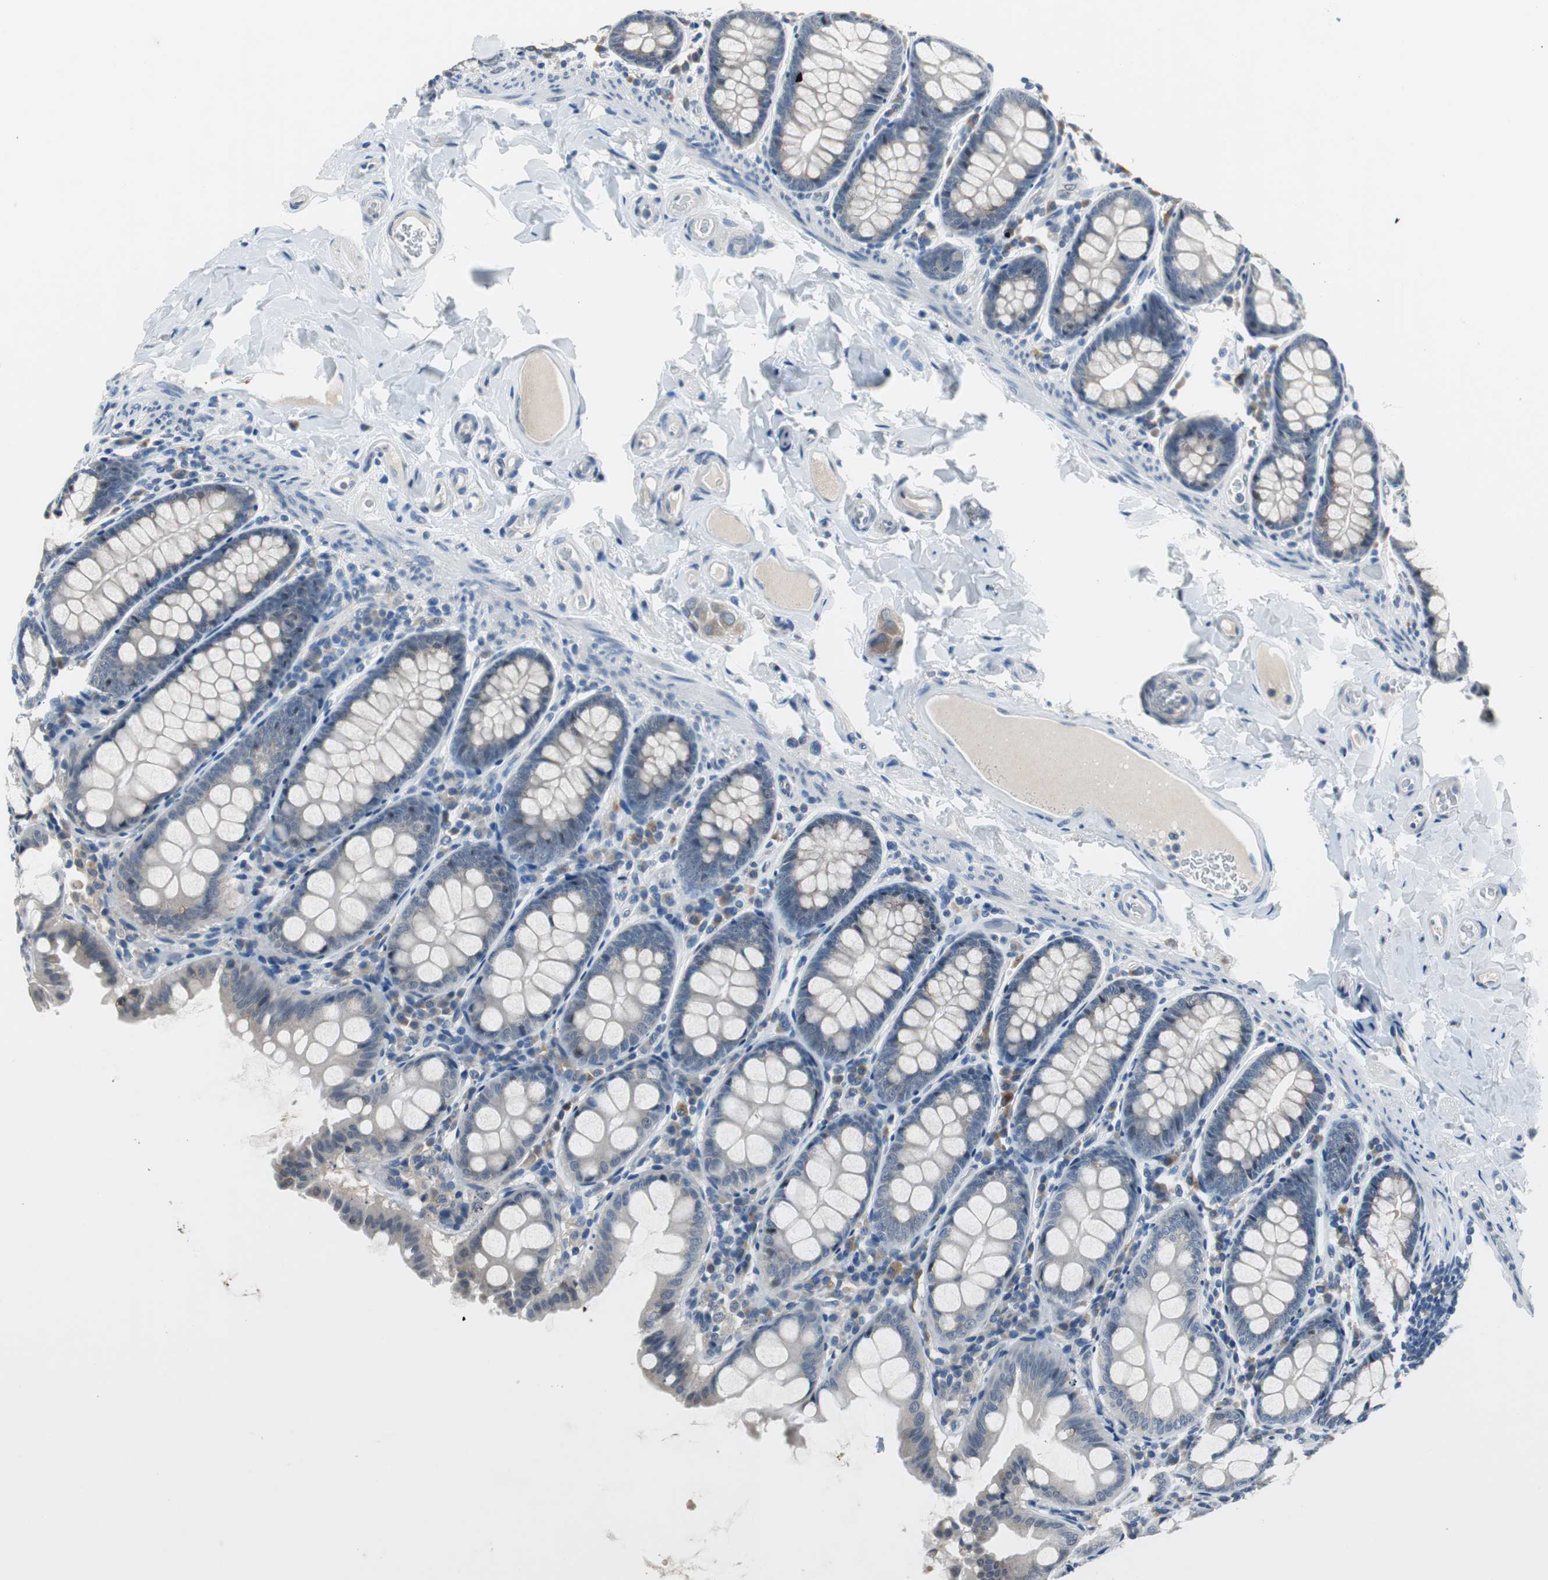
{"staining": {"intensity": "negative", "quantity": "none", "location": "none"}, "tissue": "colon", "cell_type": "Endothelial cells", "image_type": "normal", "snomed": [{"axis": "morphology", "description": "Normal tissue, NOS"}, {"axis": "topography", "description": "Colon"}], "caption": "A high-resolution photomicrograph shows IHC staining of benign colon, which displays no significant staining in endothelial cells. (DAB immunohistochemistry visualized using brightfield microscopy, high magnification).", "gene": "PLAA", "patient": {"sex": "female", "age": 61}}